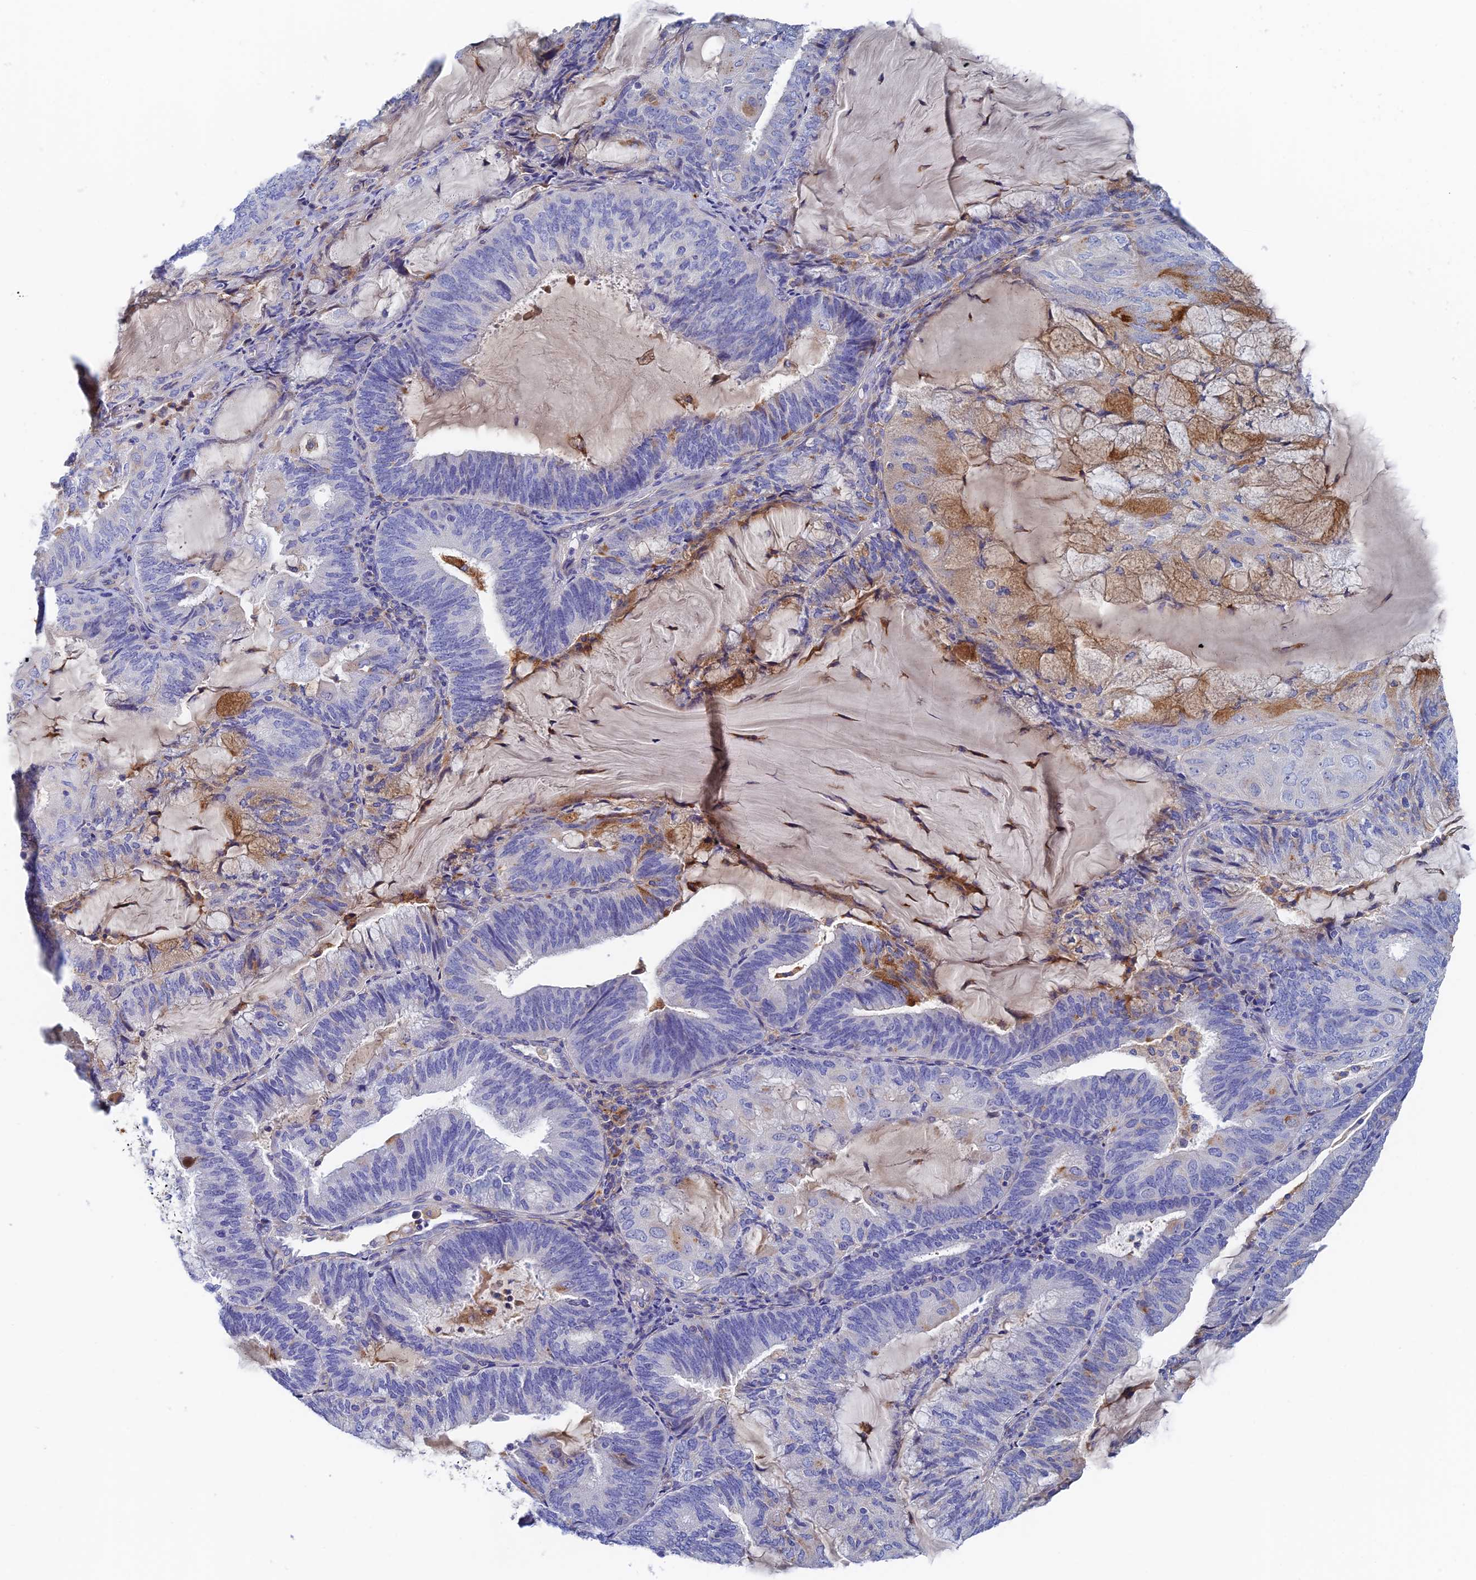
{"staining": {"intensity": "moderate", "quantity": "<25%", "location": "cytoplasmic/membranous"}, "tissue": "endometrial cancer", "cell_type": "Tumor cells", "image_type": "cancer", "snomed": [{"axis": "morphology", "description": "Adenocarcinoma, NOS"}, {"axis": "topography", "description": "Endometrium"}], "caption": "Protein expression by IHC exhibits moderate cytoplasmic/membranous staining in about <25% of tumor cells in adenocarcinoma (endometrial). (DAB IHC, brown staining for protein, blue staining for nuclei).", "gene": "RPGRIP1L", "patient": {"sex": "female", "age": 81}}